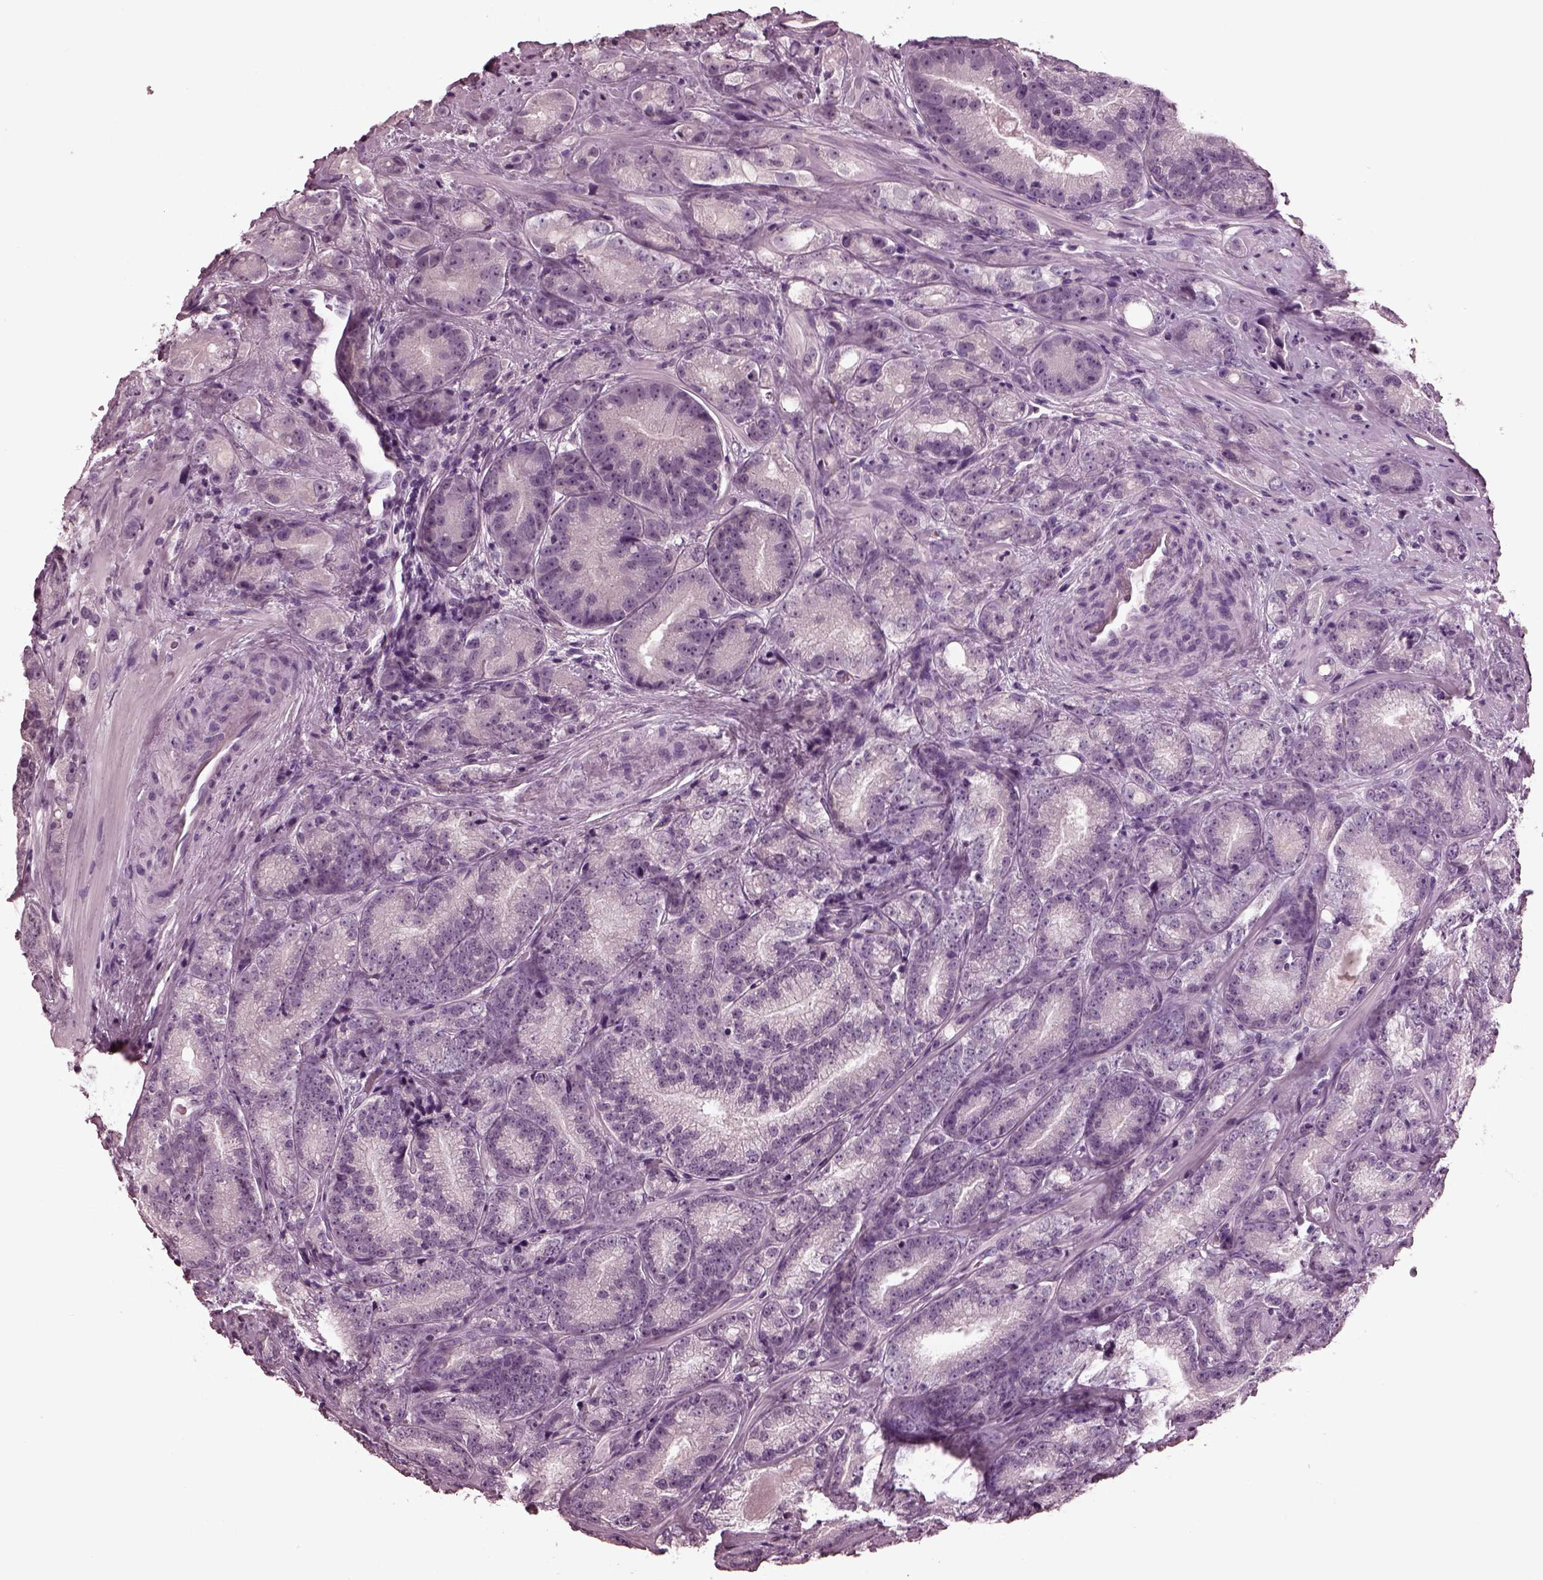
{"staining": {"intensity": "negative", "quantity": "none", "location": "none"}, "tissue": "prostate cancer", "cell_type": "Tumor cells", "image_type": "cancer", "snomed": [{"axis": "morphology", "description": "Adenocarcinoma, NOS"}, {"axis": "topography", "description": "Prostate"}], "caption": "A photomicrograph of prostate cancer (adenocarcinoma) stained for a protein displays no brown staining in tumor cells.", "gene": "MIB2", "patient": {"sex": "male", "age": 63}}